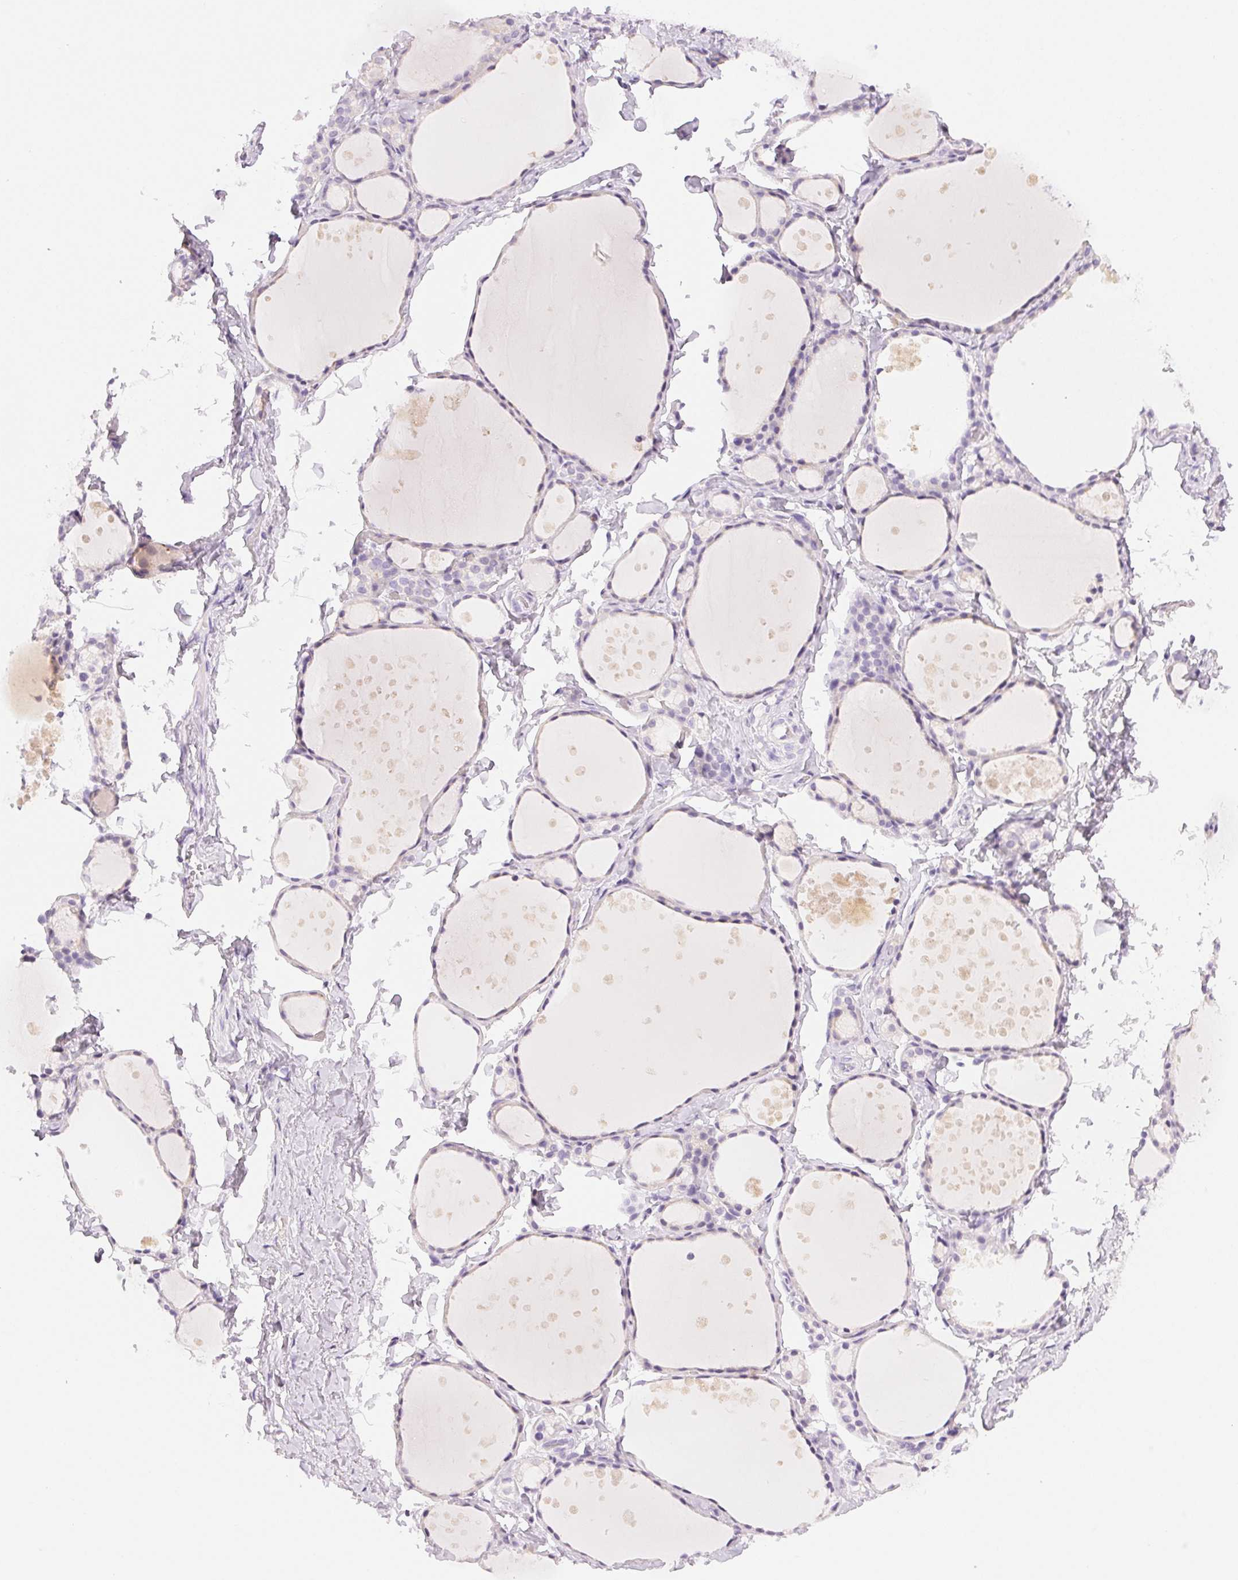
{"staining": {"intensity": "negative", "quantity": "none", "location": "none"}, "tissue": "thyroid gland", "cell_type": "Glandular cells", "image_type": "normal", "snomed": [{"axis": "morphology", "description": "Normal tissue, NOS"}, {"axis": "topography", "description": "Thyroid gland"}], "caption": "Glandular cells are negative for brown protein staining in benign thyroid gland.", "gene": "SLC5A2", "patient": {"sex": "male", "age": 68}}